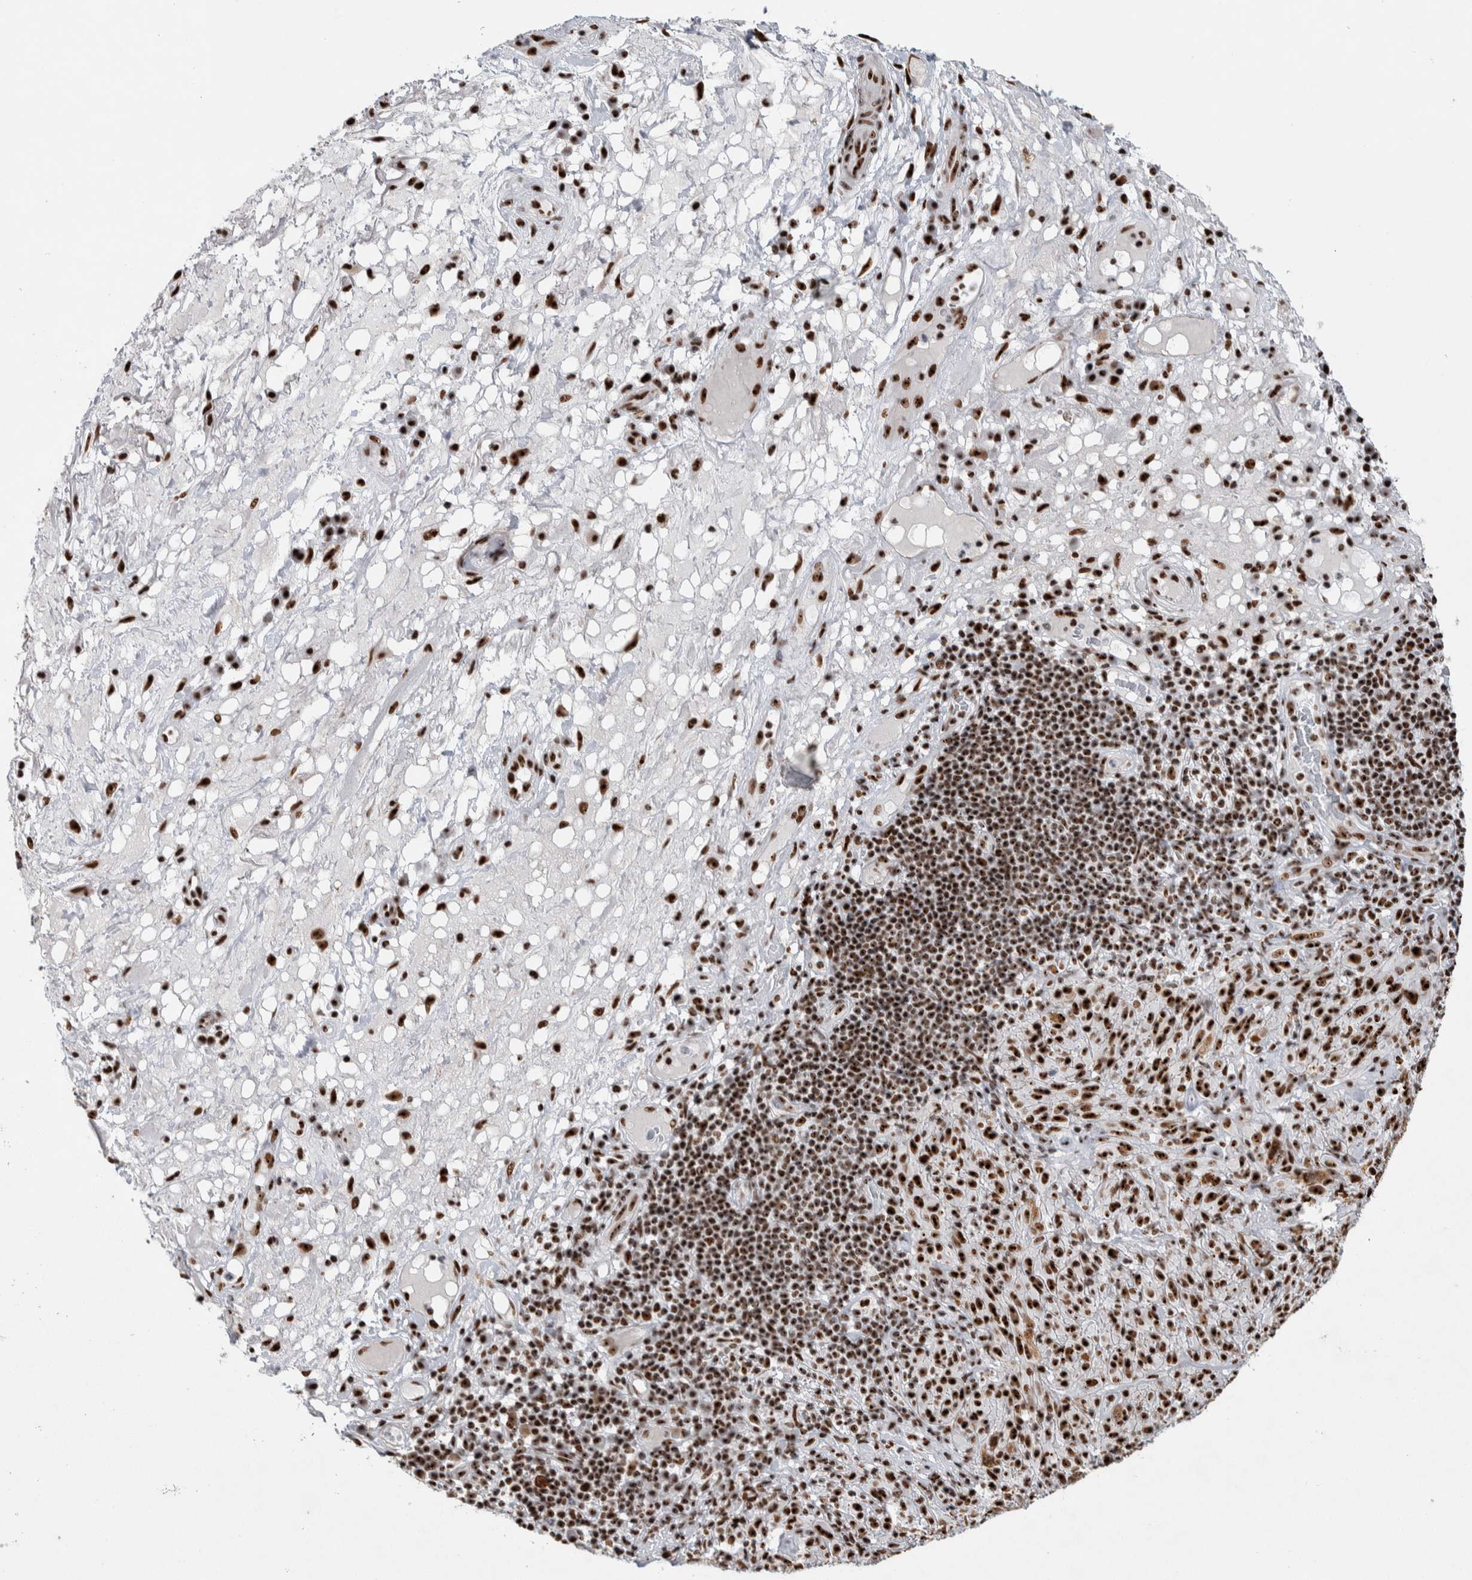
{"staining": {"intensity": "strong", "quantity": ">75%", "location": "nuclear"}, "tissue": "melanoma", "cell_type": "Tumor cells", "image_type": "cancer", "snomed": [{"axis": "morphology", "description": "Malignant melanoma, NOS"}, {"axis": "topography", "description": "Skin of head"}], "caption": "High-power microscopy captured an immunohistochemistry (IHC) histopathology image of melanoma, revealing strong nuclear staining in approximately >75% of tumor cells.", "gene": "NCL", "patient": {"sex": "male", "age": 96}}